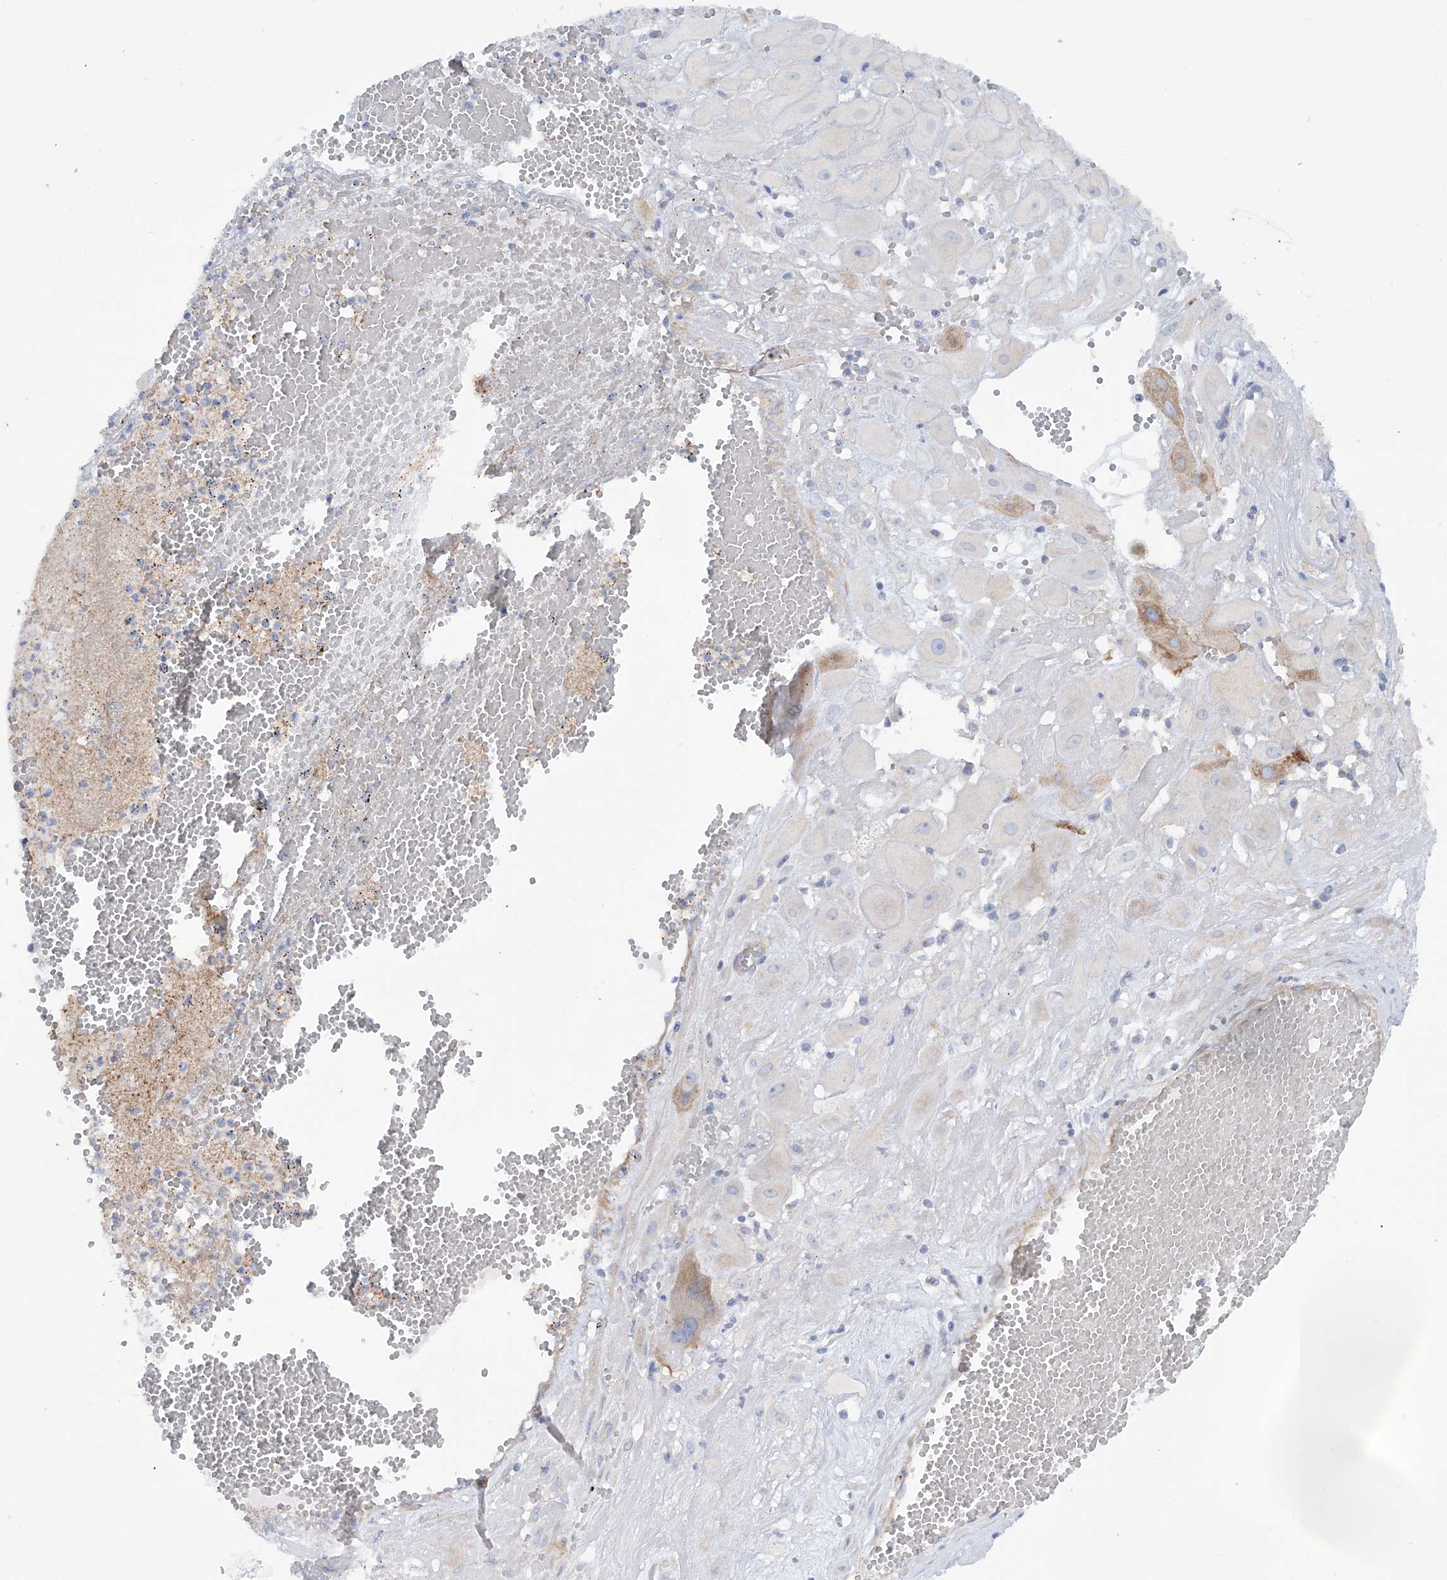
{"staining": {"intensity": "negative", "quantity": "none", "location": "none"}, "tissue": "cervical cancer", "cell_type": "Tumor cells", "image_type": "cancer", "snomed": [{"axis": "morphology", "description": "Squamous cell carcinoma, NOS"}, {"axis": "topography", "description": "Cervix"}], "caption": "Immunohistochemical staining of human cervical squamous cell carcinoma demonstrates no significant positivity in tumor cells.", "gene": "TMEM209", "patient": {"sex": "female", "age": 34}}